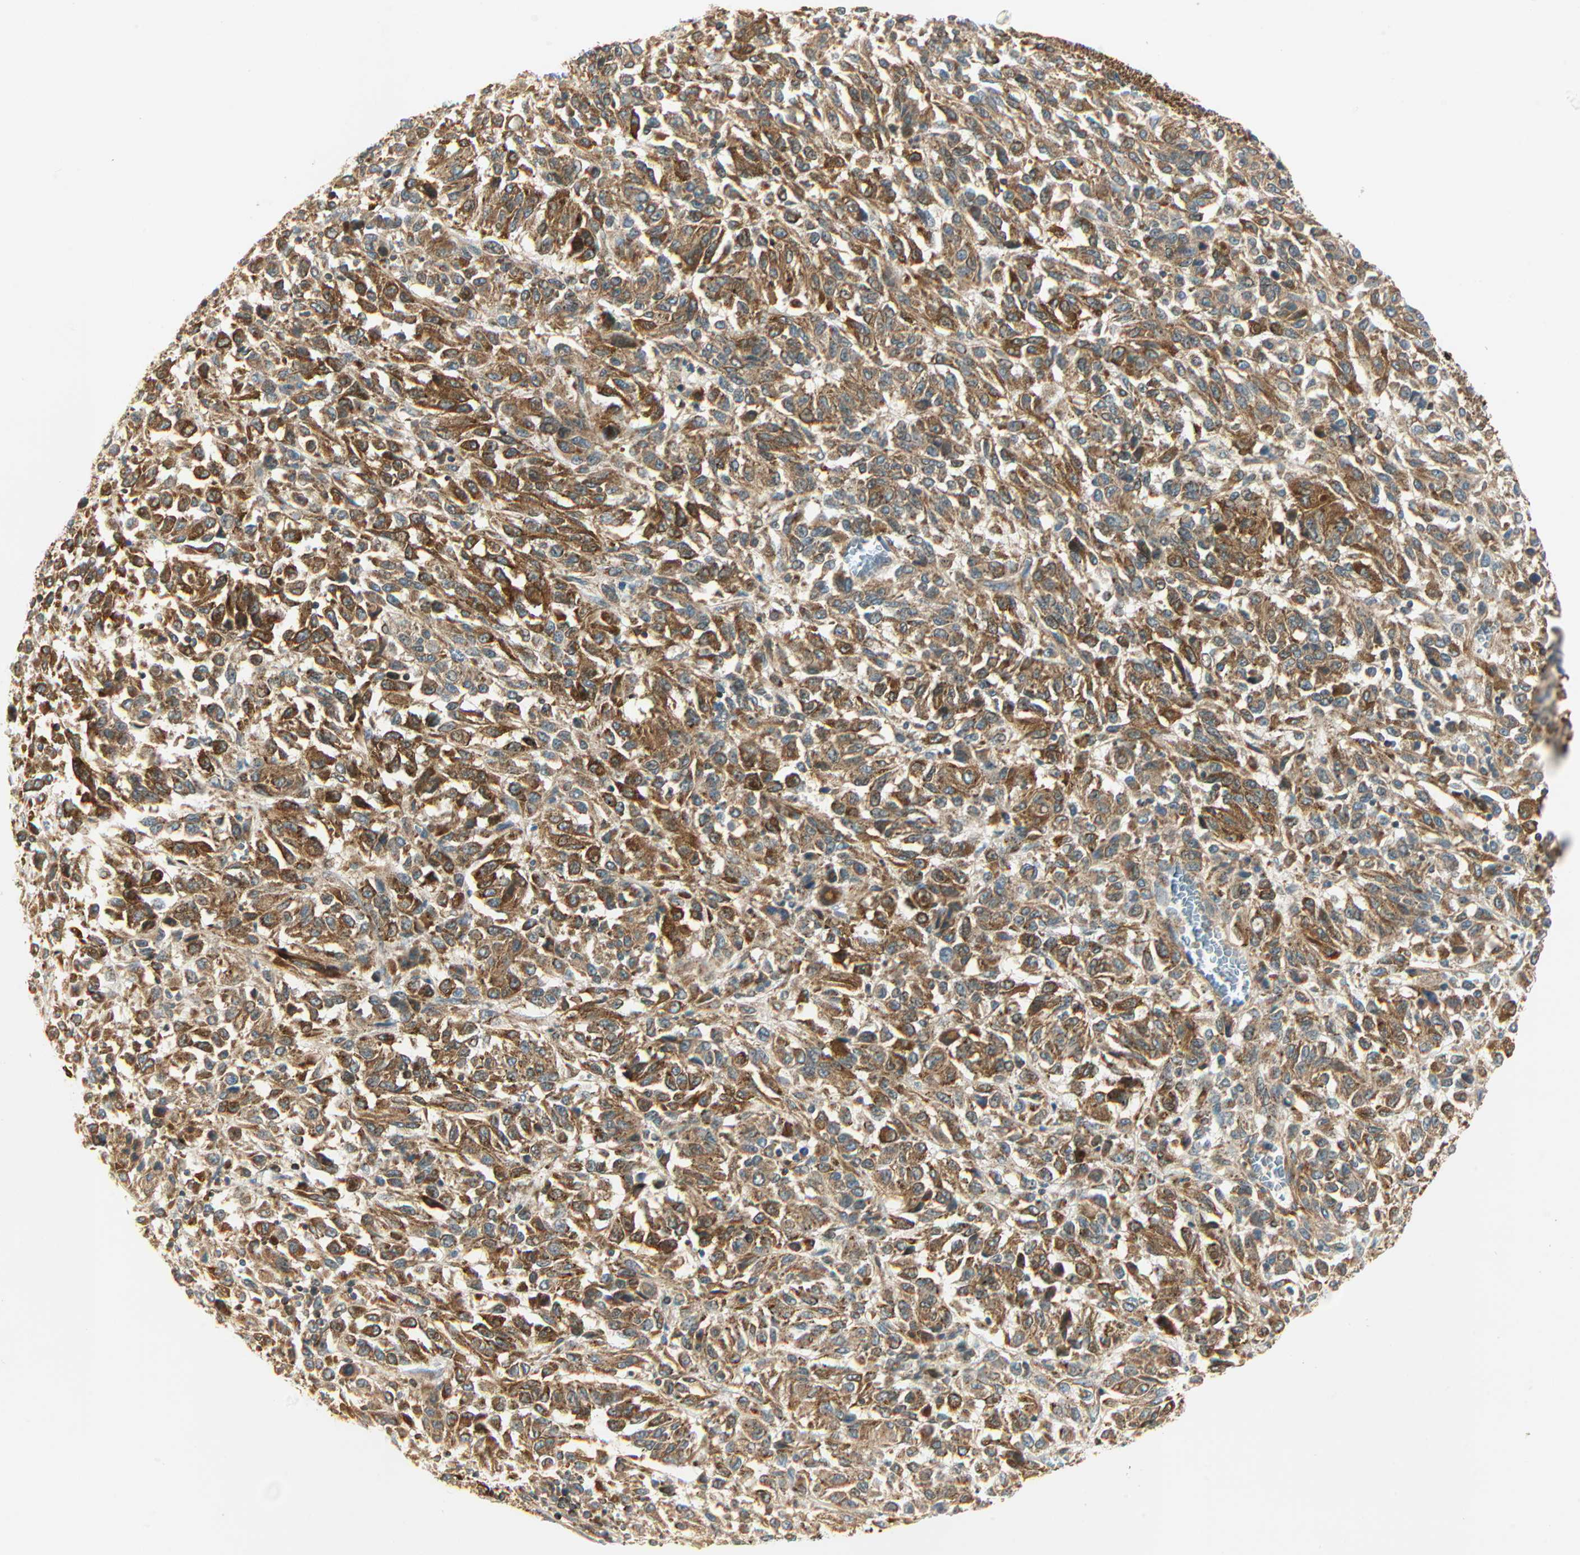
{"staining": {"intensity": "strong", "quantity": ">75%", "location": "cytoplasmic/membranous"}, "tissue": "melanoma", "cell_type": "Tumor cells", "image_type": "cancer", "snomed": [{"axis": "morphology", "description": "Malignant melanoma, Metastatic site"}, {"axis": "topography", "description": "Lung"}], "caption": "DAB immunohistochemical staining of melanoma exhibits strong cytoplasmic/membranous protein staining in approximately >75% of tumor cells. The protein of interest is shown in brown color, while the nuclei are stained blue.", "gene": "PNPLA6", "patient": {"sex": "male", "age": 64}}